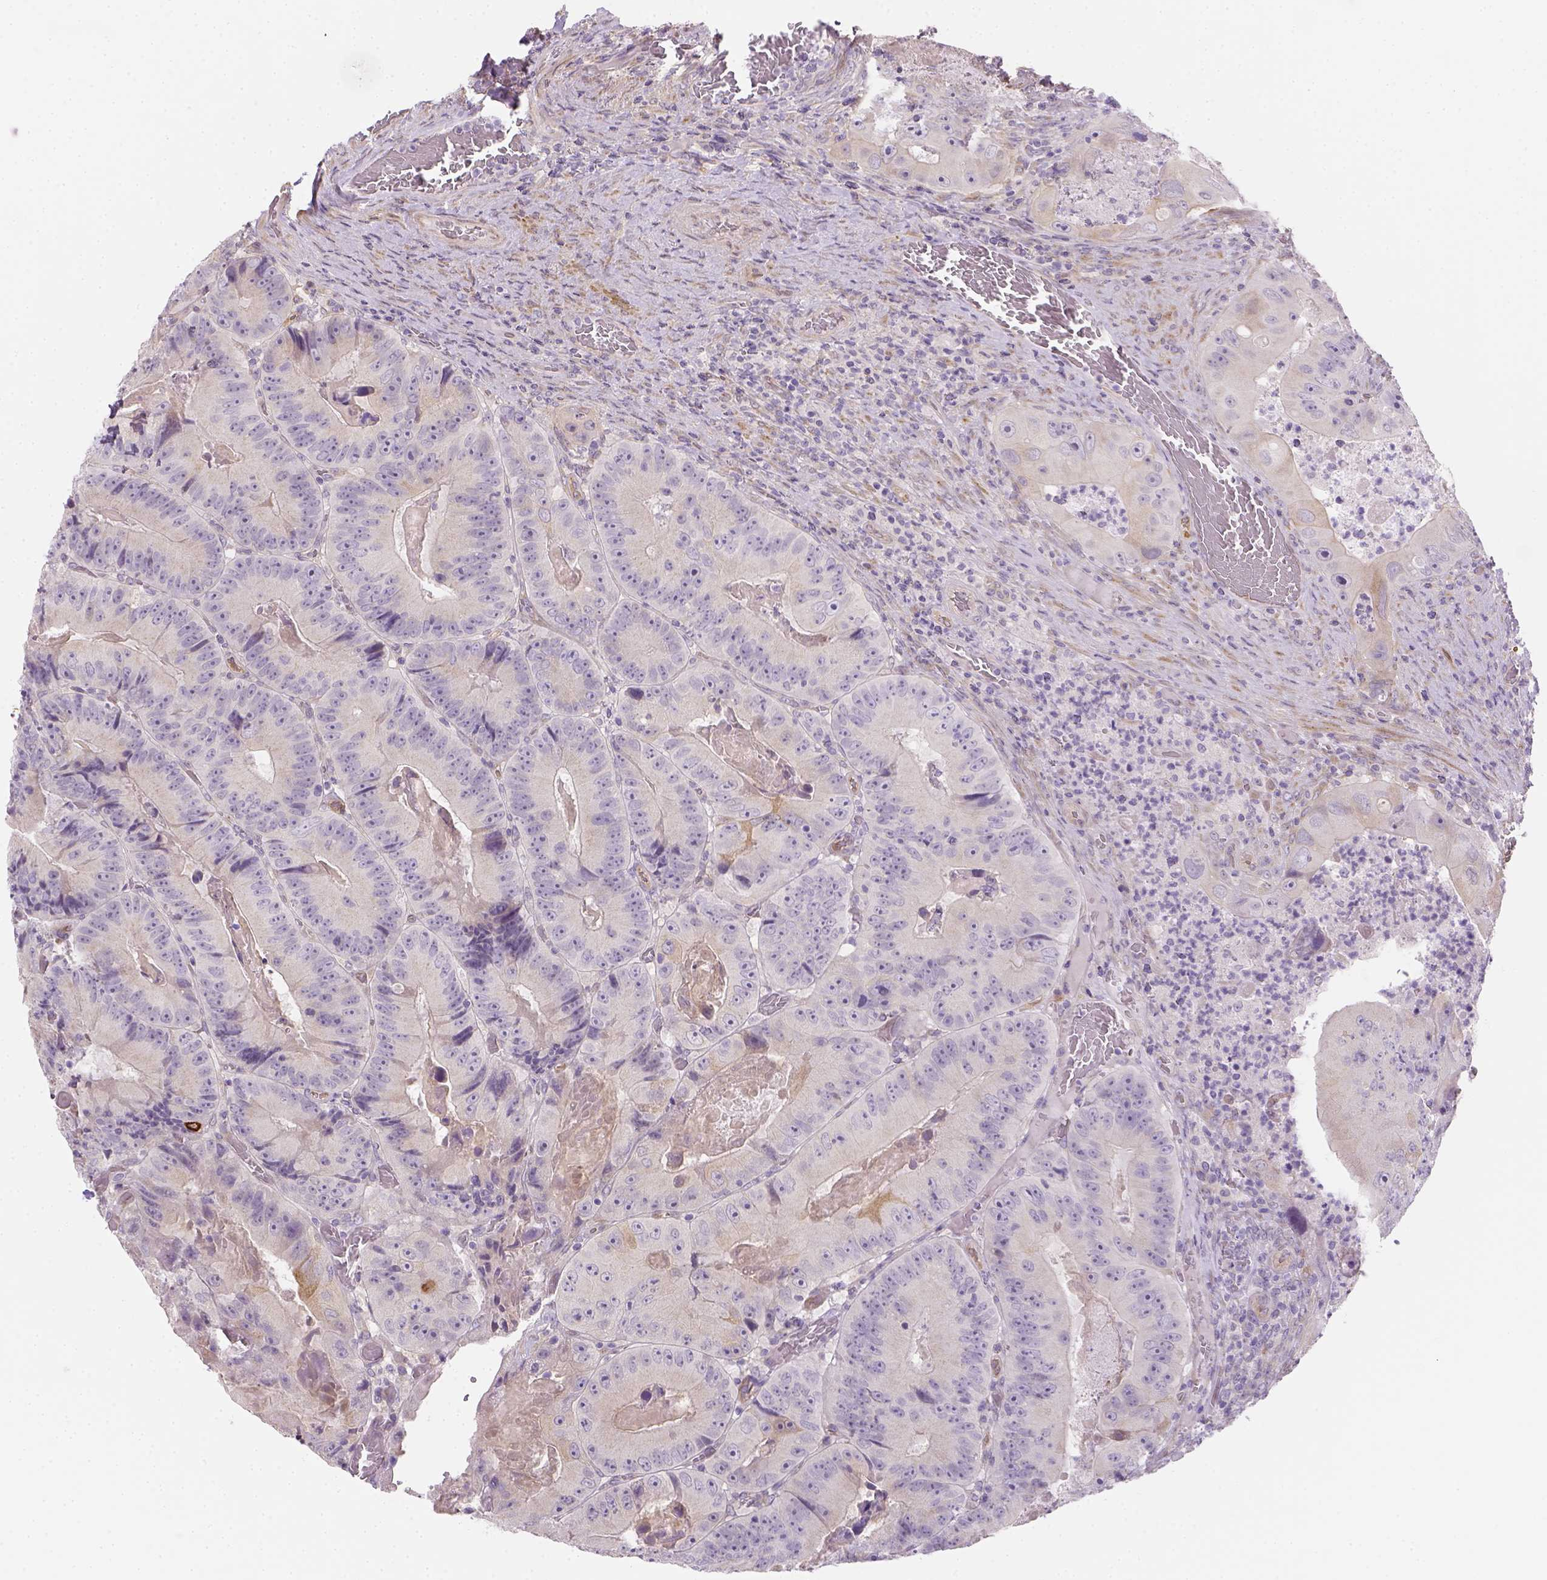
{"staining": {"intensity": "negative", "quantity": "none", "location": "none"}, "tissue": "colorectal cancer", "cell_type": "Tumor cells", "image_type": "cancer", "snomed": [{"axis": "morphology", "description": "Adenocarcinoma, NOS"}, {"axis": "topography", "description": "Colon"}], "caption": "An image of human colorectal cancer is negative for staining in tumor cells.", "gene": "CACNB1", "patient": {"sex": "female", "age": 86}}